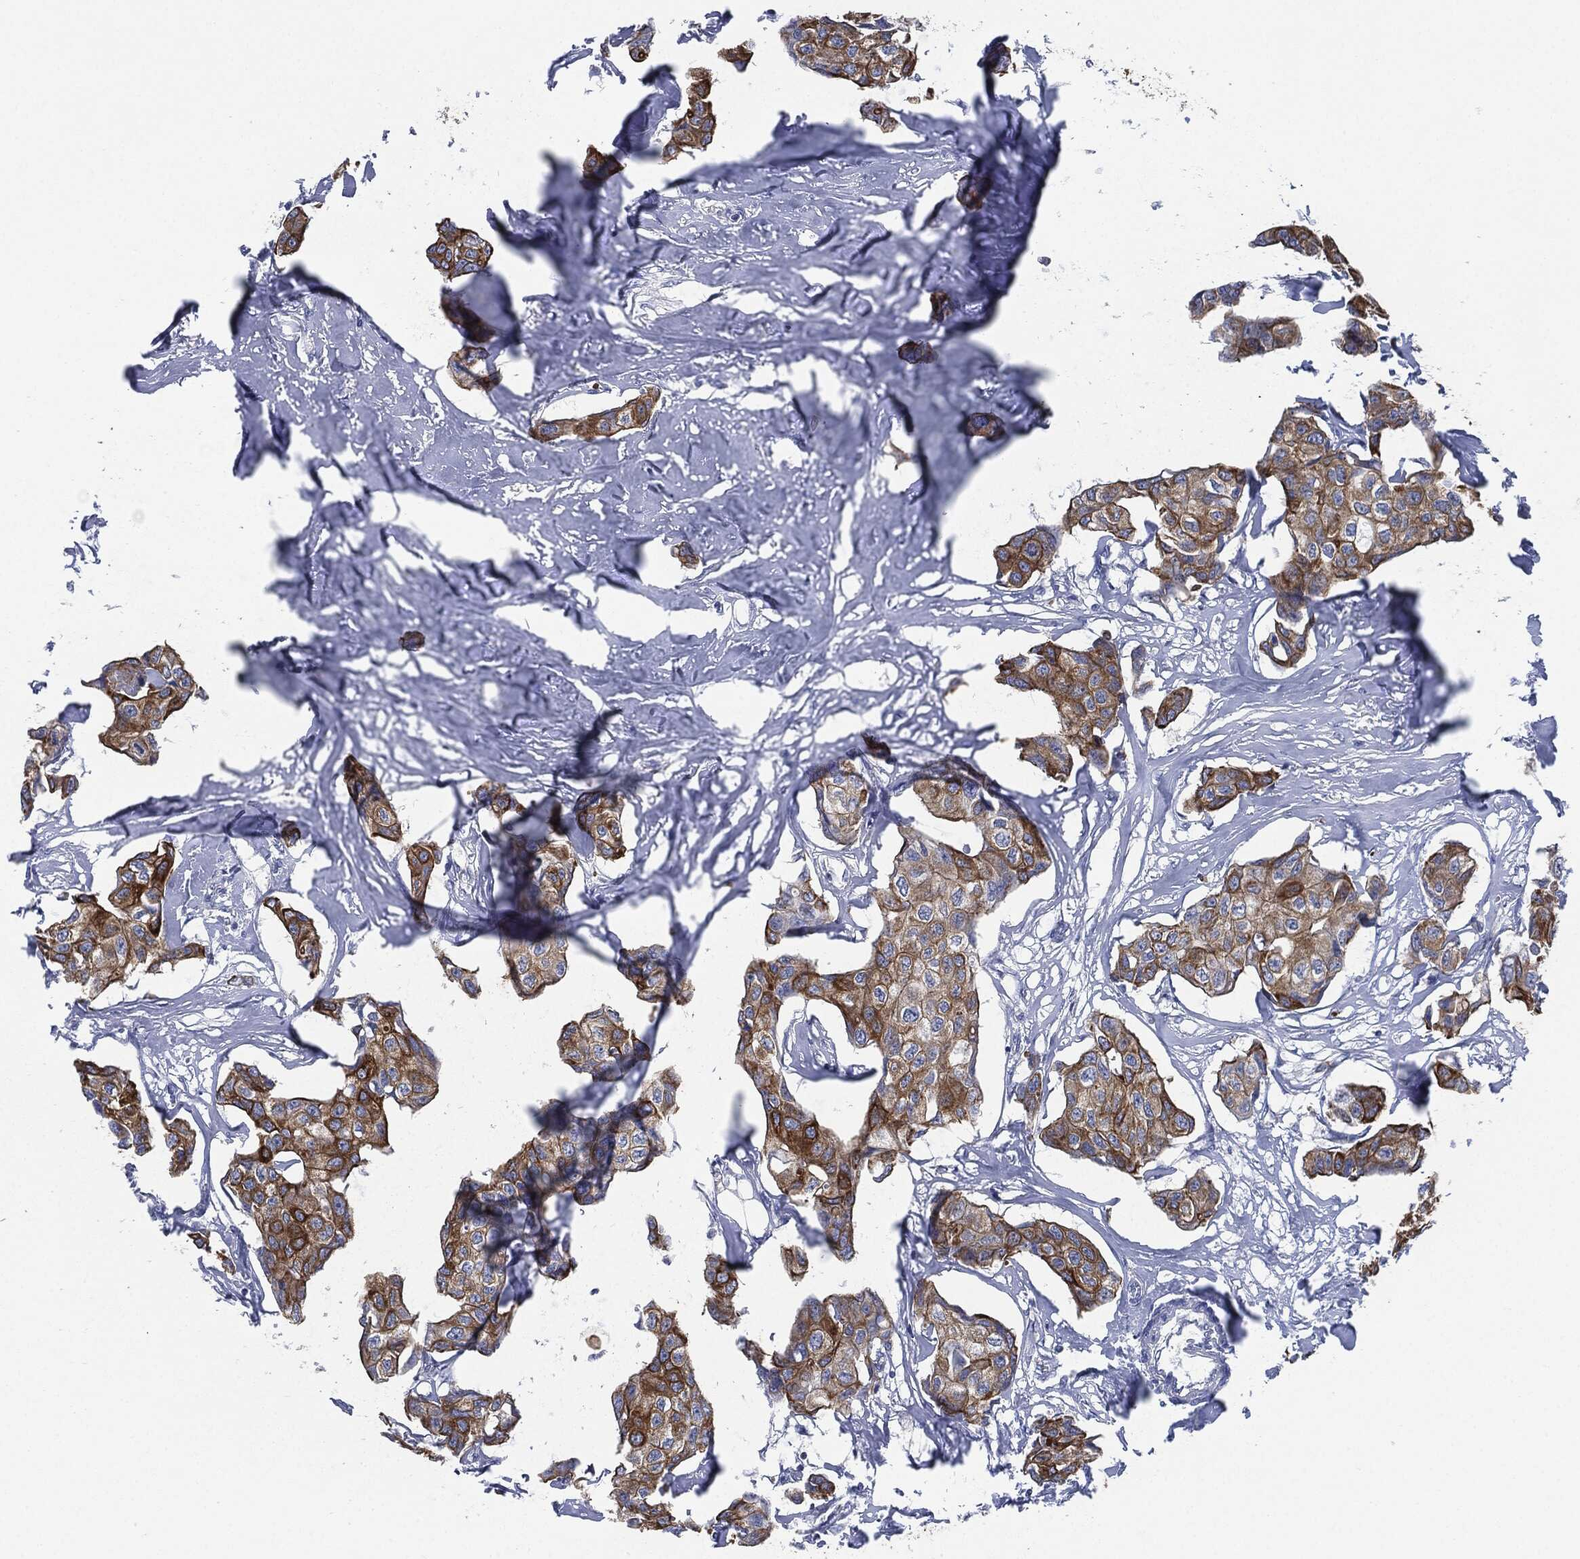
{"staining": {"intensity": "moderate", "quantity": ">75%", "location": "cytoplasmic/membranous"}, "tissue": "breast cancer", "cell_type": "Tumor cells", "image_type": "cancer", "snomed": [{"axis": "morphology", "description": "Duct carcinoma"}, {"axis": "topography", "description": "Breast"}], "caption": "Human breast cancer stained with a brown dye exhibits moderate cytoplasmic/membranous positive expression in about >75% of tumor cells.", "gene": "SHROOM2", "patient": {"sex": "female", "age": 80}}